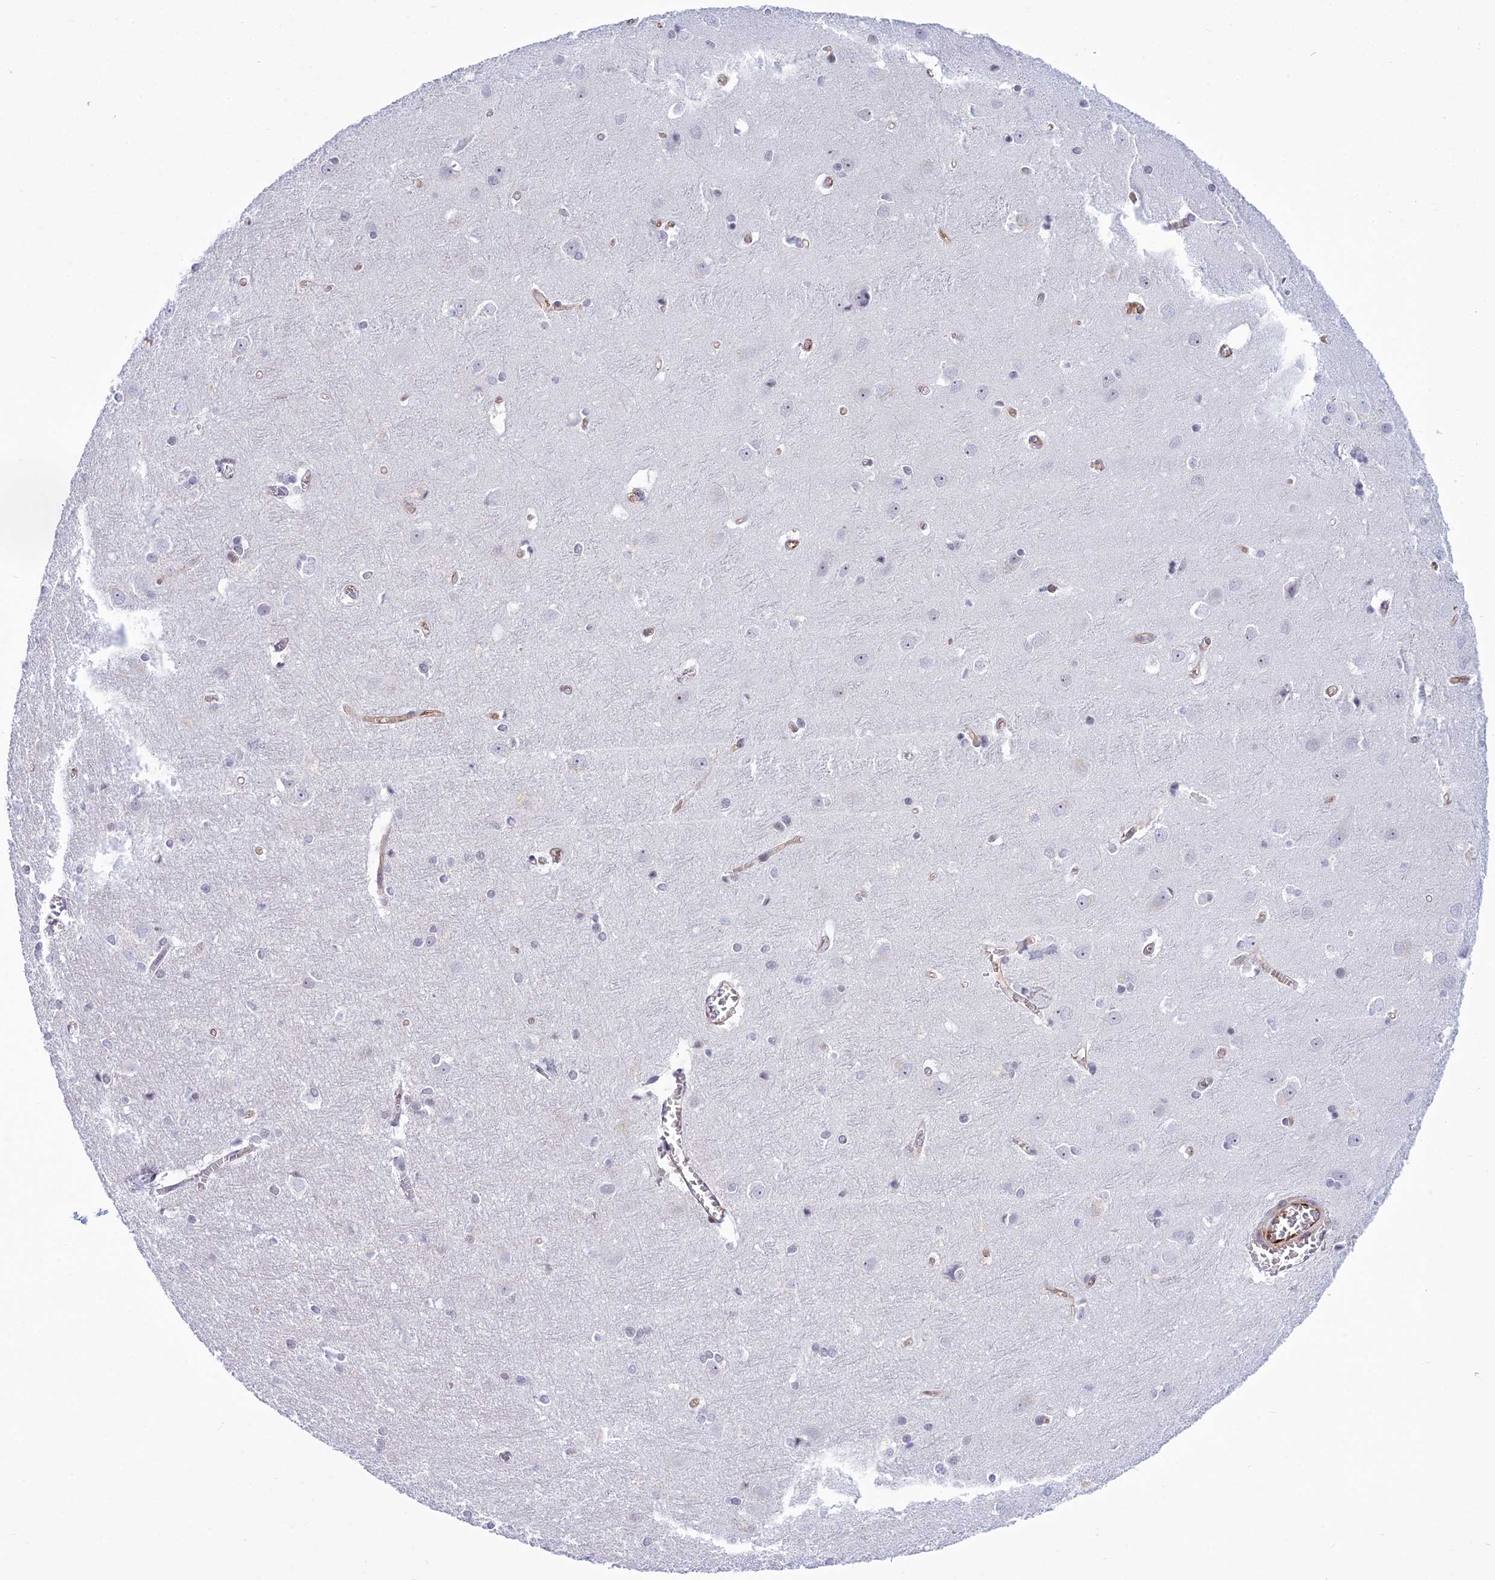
{"staining": {"intensity": "moderate", "quantity": ">75%", "location": "cytoplasmic/membranous"}, "tissue": "cerebral cortex", "cell_type": "Endothelial cells", "image_type": "normal", "snomed": [{"axis": "morphology", "description": "Normal tissue, NOS"}, {"axis": "topography", "description": "Cerebral cortex"}], "caption": "DAB immunohistochemical staining of normal human cerebral cortex exhibits moderate cytoplasmic/membranous protein expression in approximately >75% of endothelial cells.", "gene": "SAPCD2", "patient": {"sex": "male", "age": 54}}